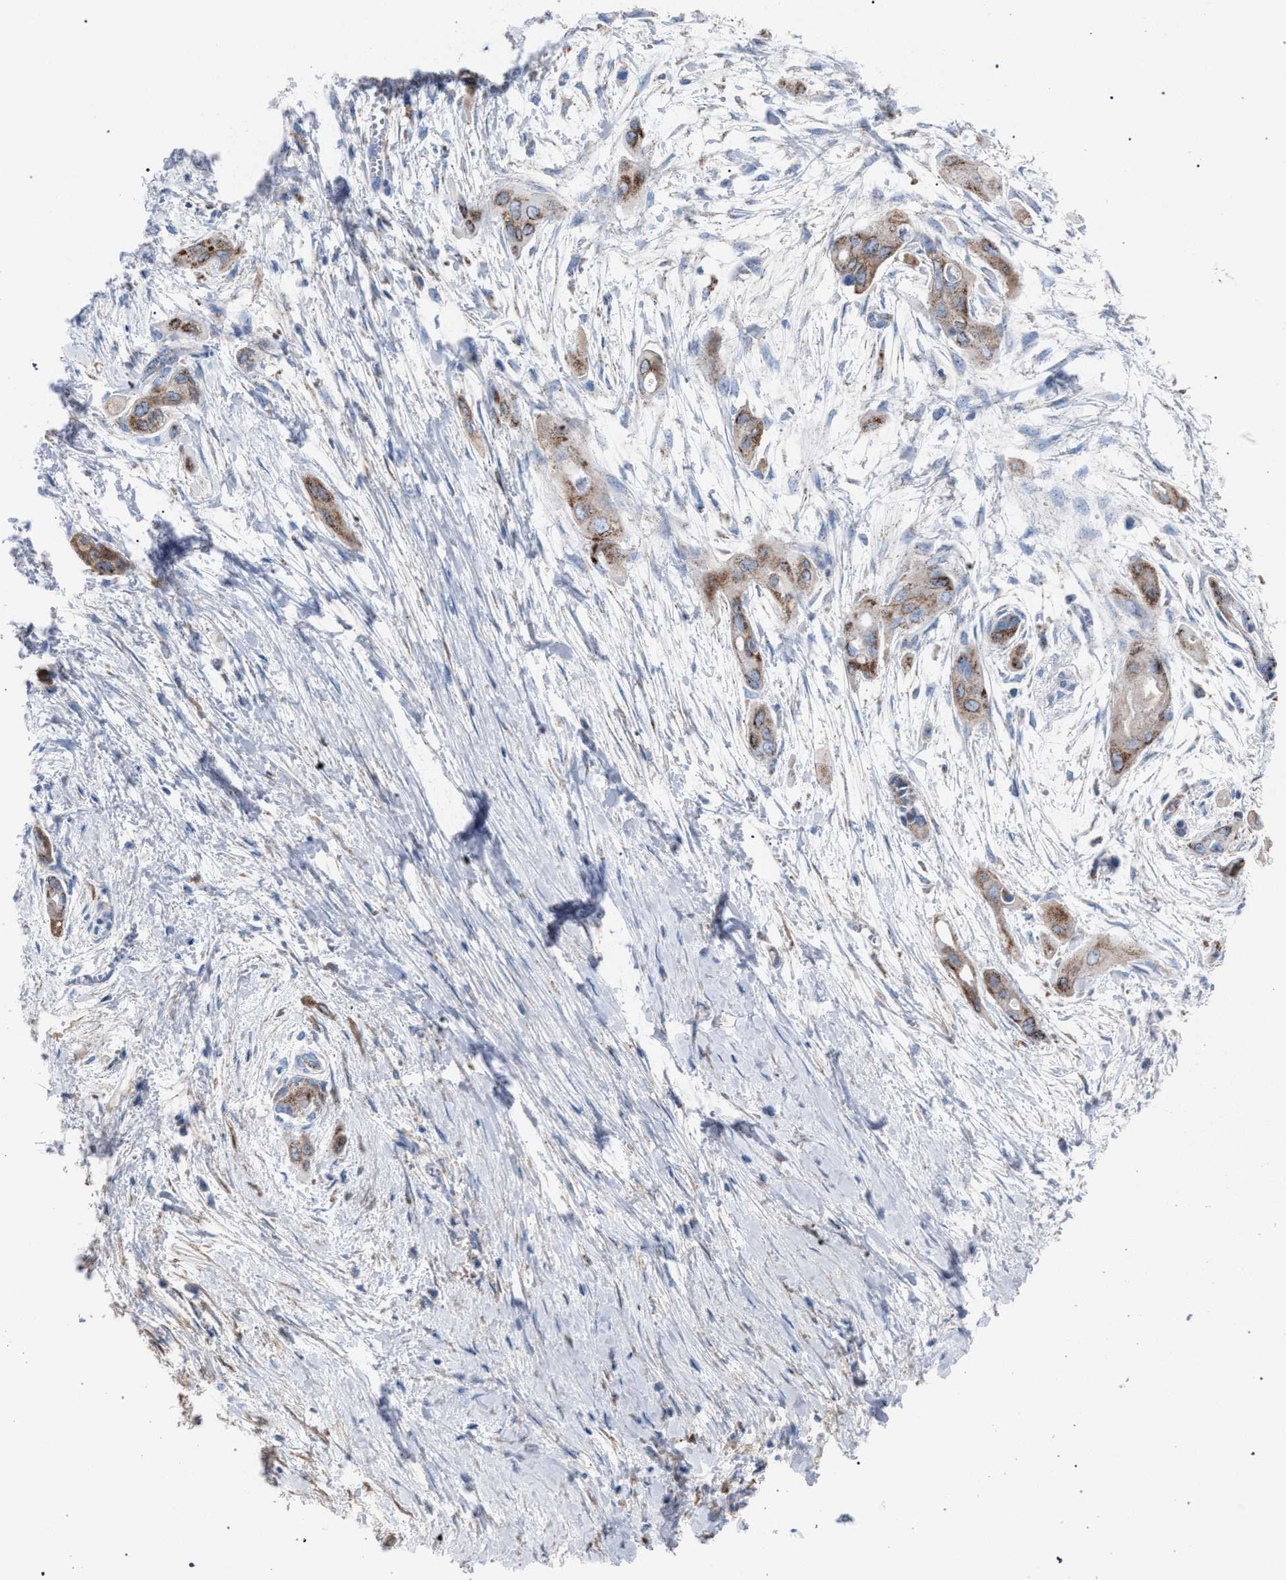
{"staining": {"intensity": "weak", "quantity": "25%-75%", "location": "cytoplasmic/membranous"}, "tissue": "pancreatic cancer", "cell_type": "Tumor cells", "image_type": "cancer", "snomed": [{"axis": "morphology", "description": "Adenocarcinoma, NOS"}, {"axis": "topography", "description": "Pancreas"}], "caption": "About 25%-75% of tumor cells in human pancreatic cancer (adenocarcinoma) display weak cytoplasmic/membranous protein expression as visualized by brown immunohistochemical staining.", "gene": "HSD17B4", "patient": {"sex": "male", "age": 59}}